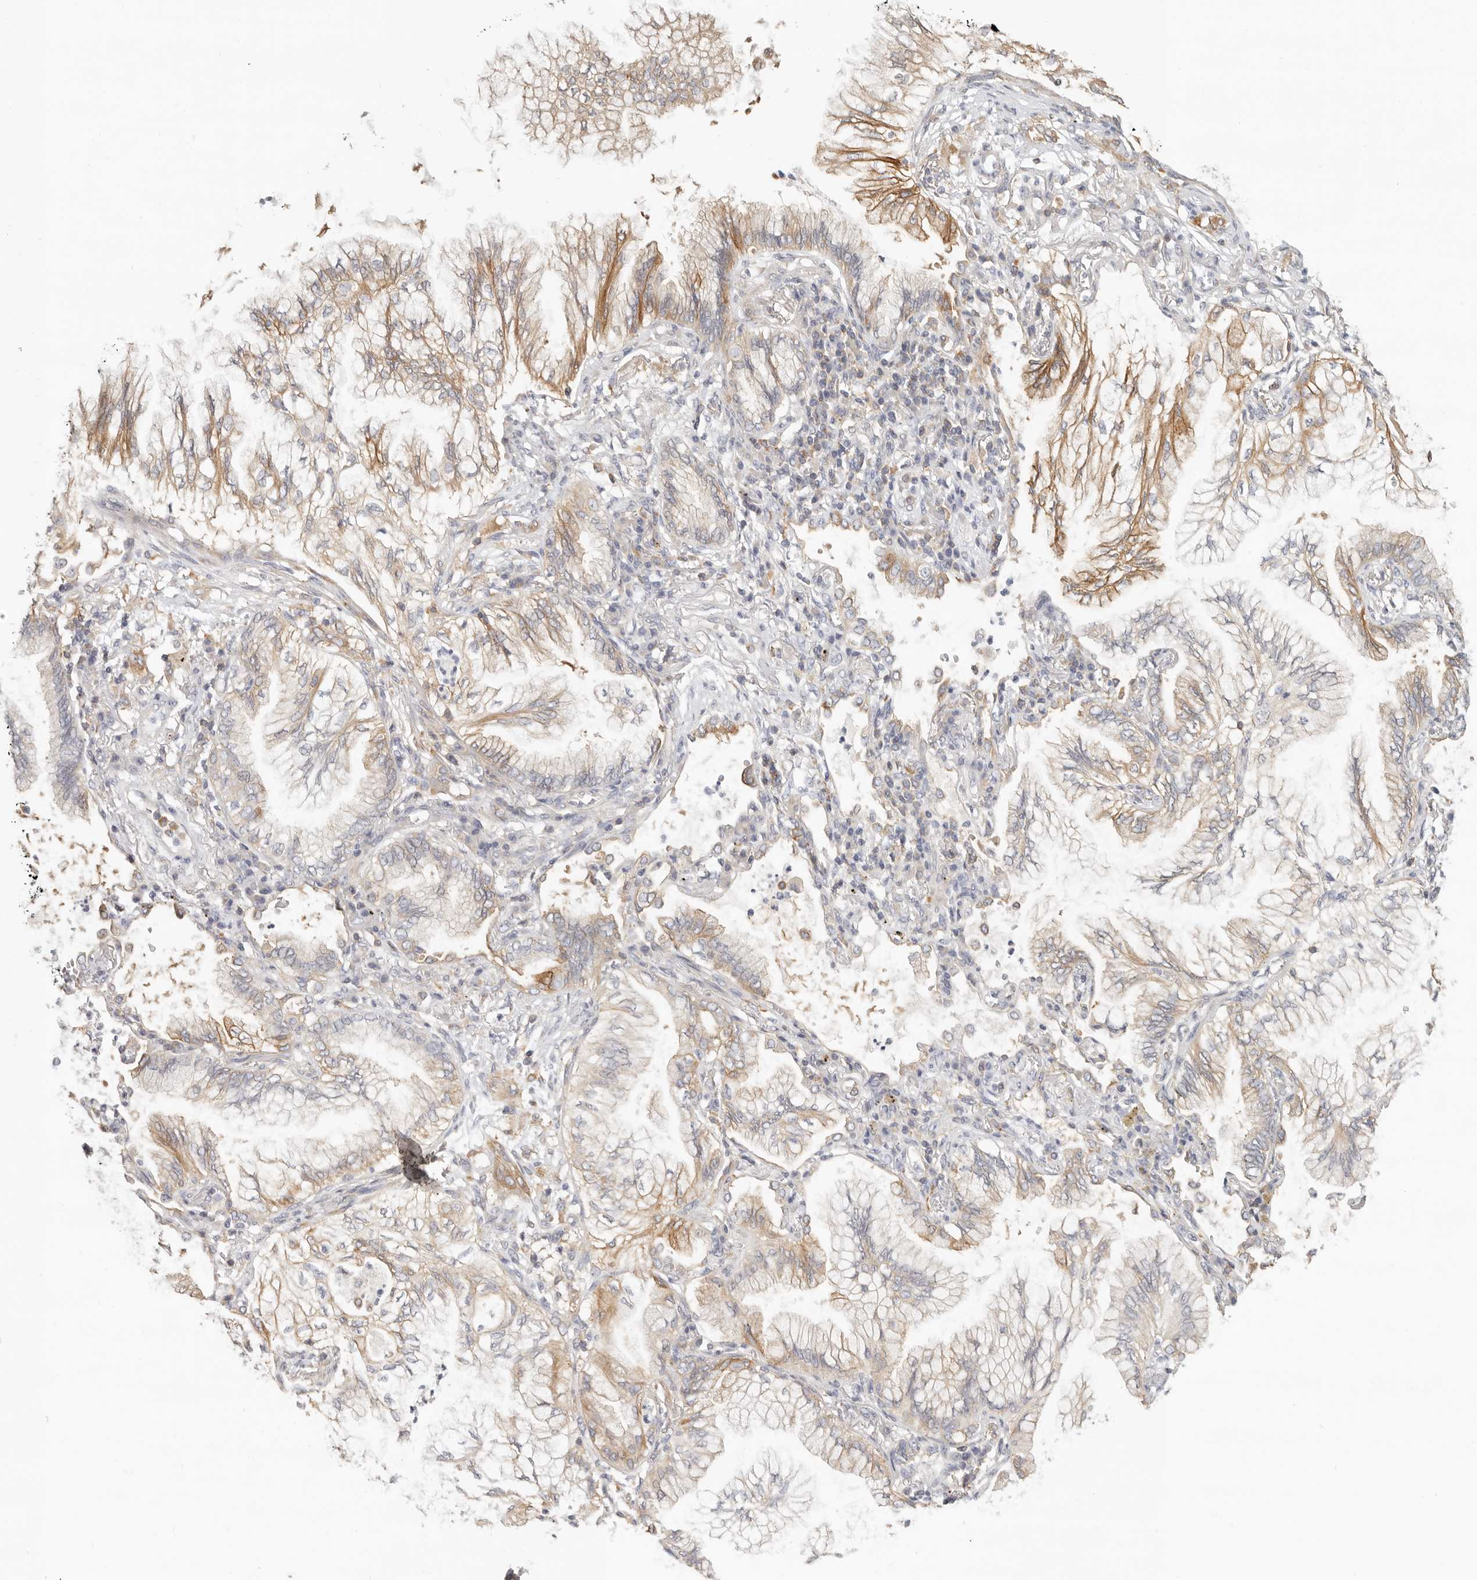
{"staining": {"intensity": "moderate", "quantity": "25%-75%", "location": "cytoplasmic/membranous"}, "tissue": "lung cancer", "cell_type": "Tumor cells", "image_type": "cancer", "snomed": [{"axis": "morphology", "description": "Adenocarcinoma, NOS"}, {"axis": "topography", "description": "Lung"}], "caption": "This is an image of immunohistochemistry (IHC) staining of lung cancer, which shows moderate positivity in the cytoplasmic/membranous of tumor cells.", "gene": "ANXA9", "patient": {"sex": "female", "age": 70}}